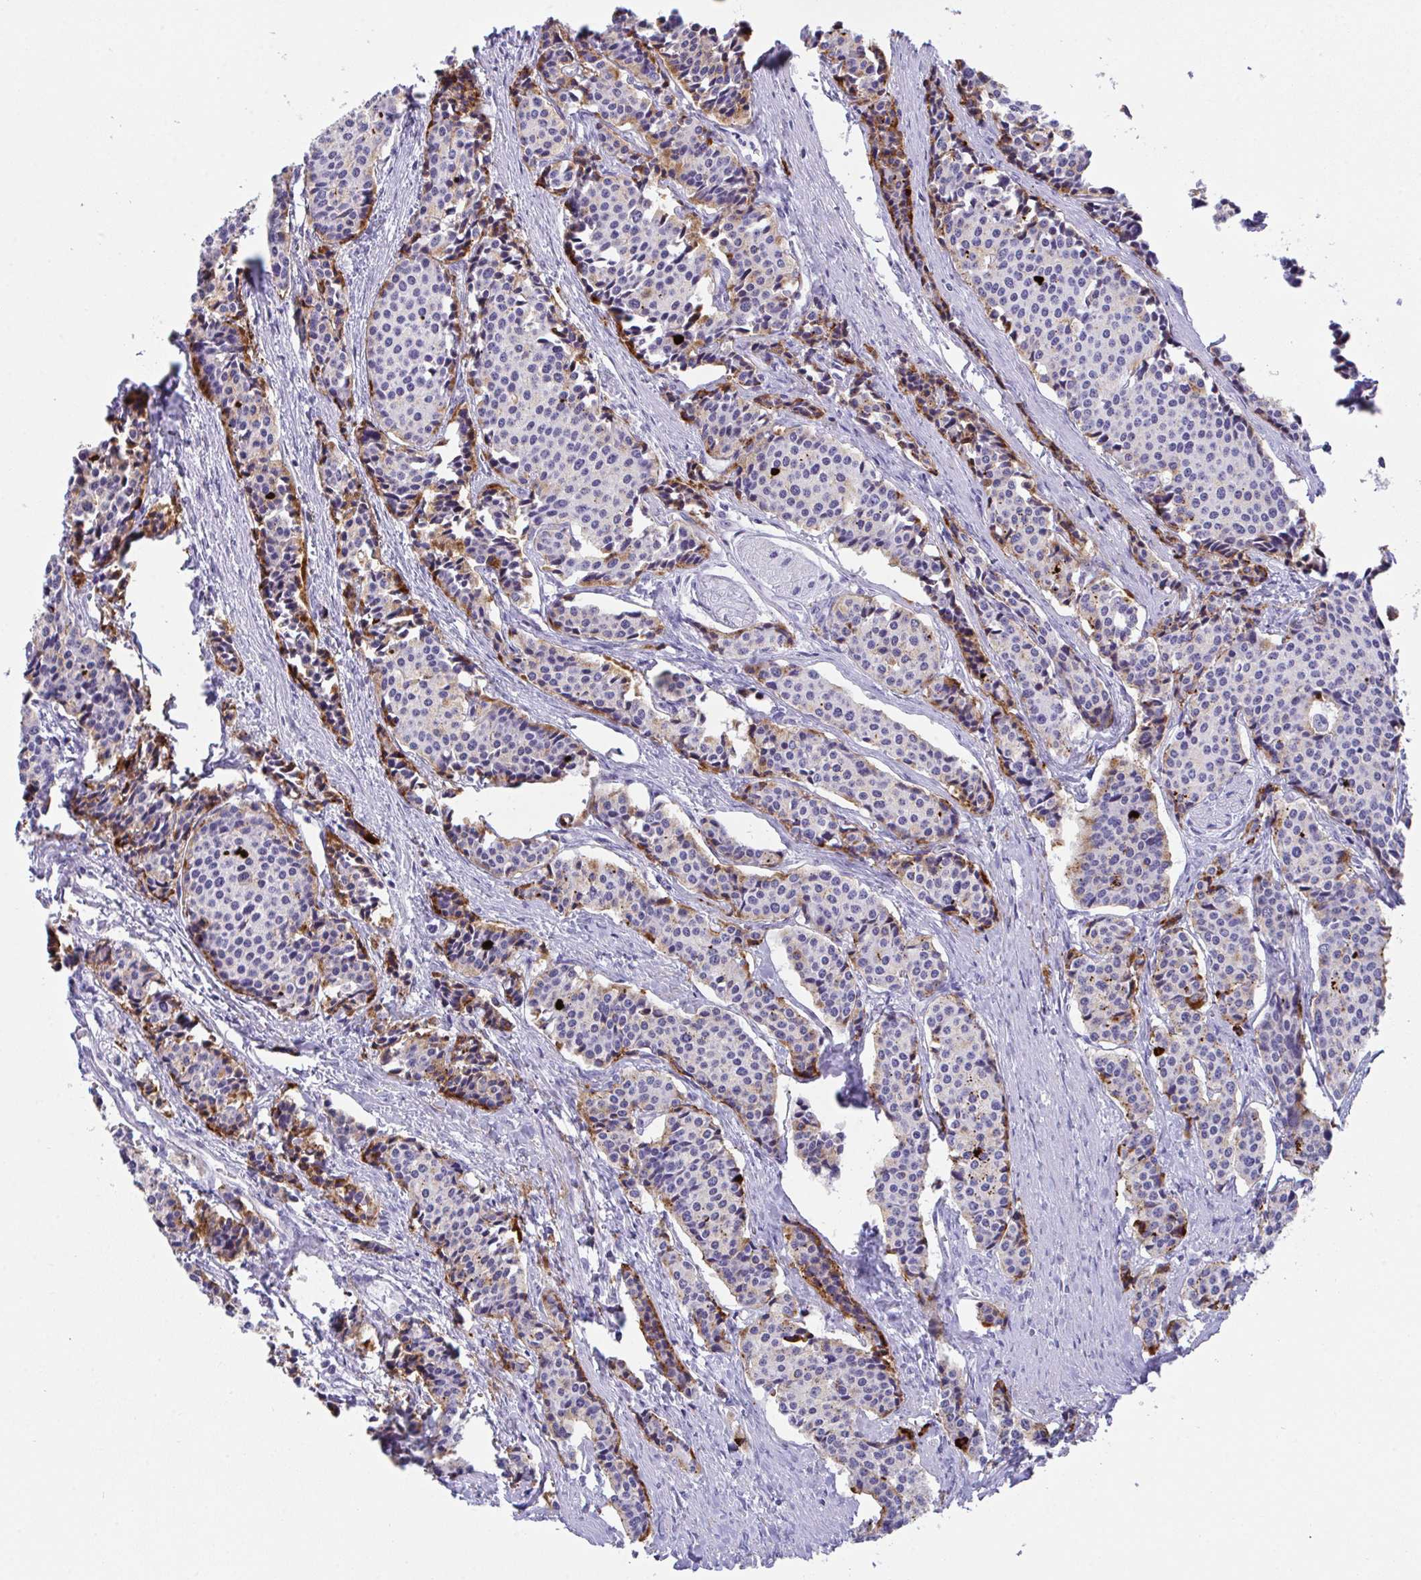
{"staining": {"intensity": "negative", "quantity": "none", "location": "none"}, "tissue": "carcinoid", "cell_type": "Tumor cells", "image_type": "cancer", "snomed": [{"axis": "morphology", "description": "Carcinoid, malignant, NOS"}, {"axis": "topography", "description": "Small intestine"}], "caption": "A high-resolution micrograph shows IHC staining of carcinoid, which demonstrates no significant staining in tumor cells.", "gene": "KMT2E", "patient": {"sex": "male", "age": 73}}